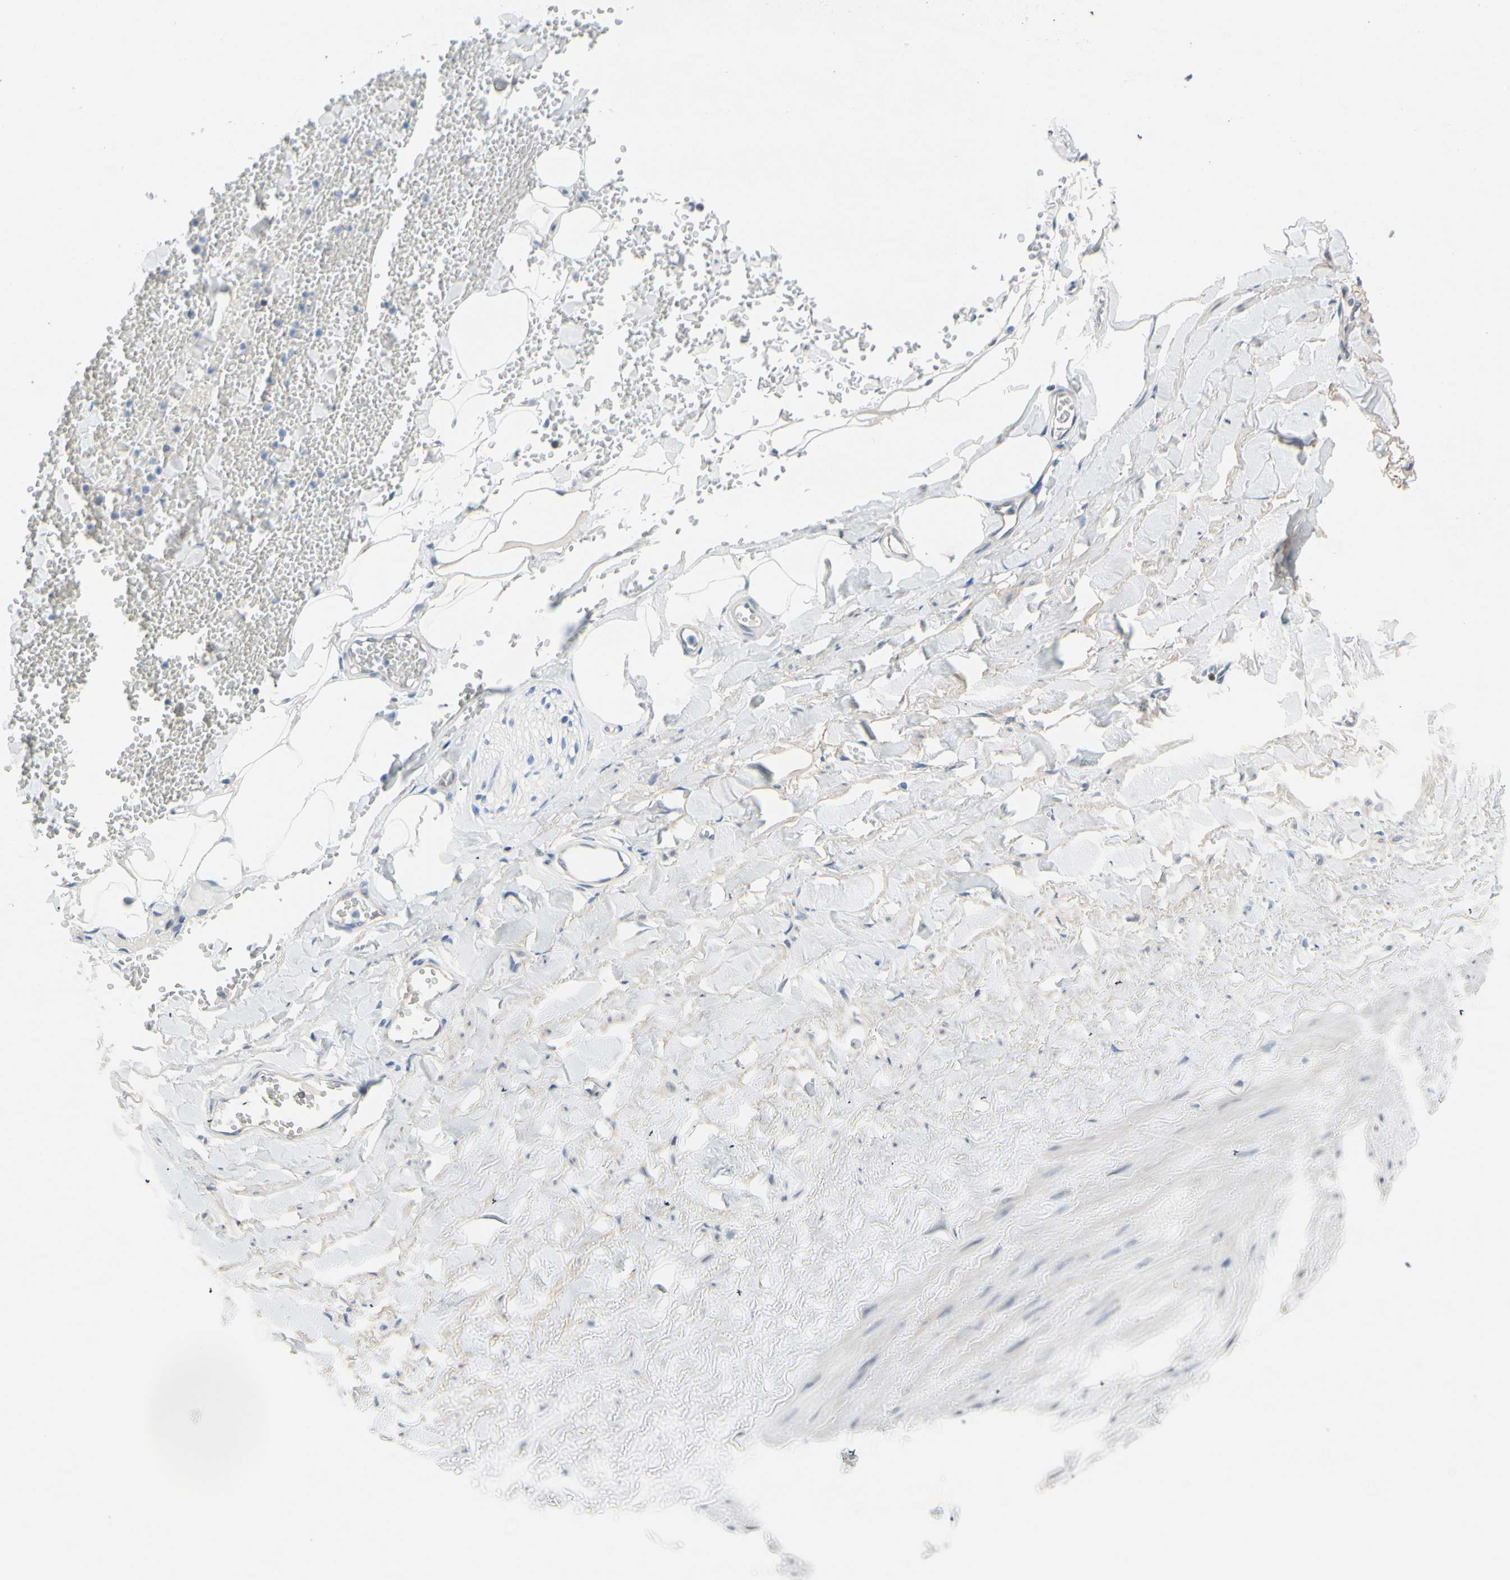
{"staining": {"intensity": "negative", "quantity": "none", "location": "none"}, "tissue": "adipose tissue", "cell_type": "Adipocytes", "image_type": "normal", "snomed": [{"axis": "morphology", "description": "Normal tissue, NOS"}, {"axis": "topography", "description": "Adipose tissue"}, {"axis": "topography", "description": "Peripheral nerve tissue"}], "caption": "DAB (3,3'-diaminobenzidine) immunohistochemical staining of normal human adipose tissue shows no significant positivity in adipocytes.", "gene": "ZNF132", "patient": {"sex": "male", "age": 52}}